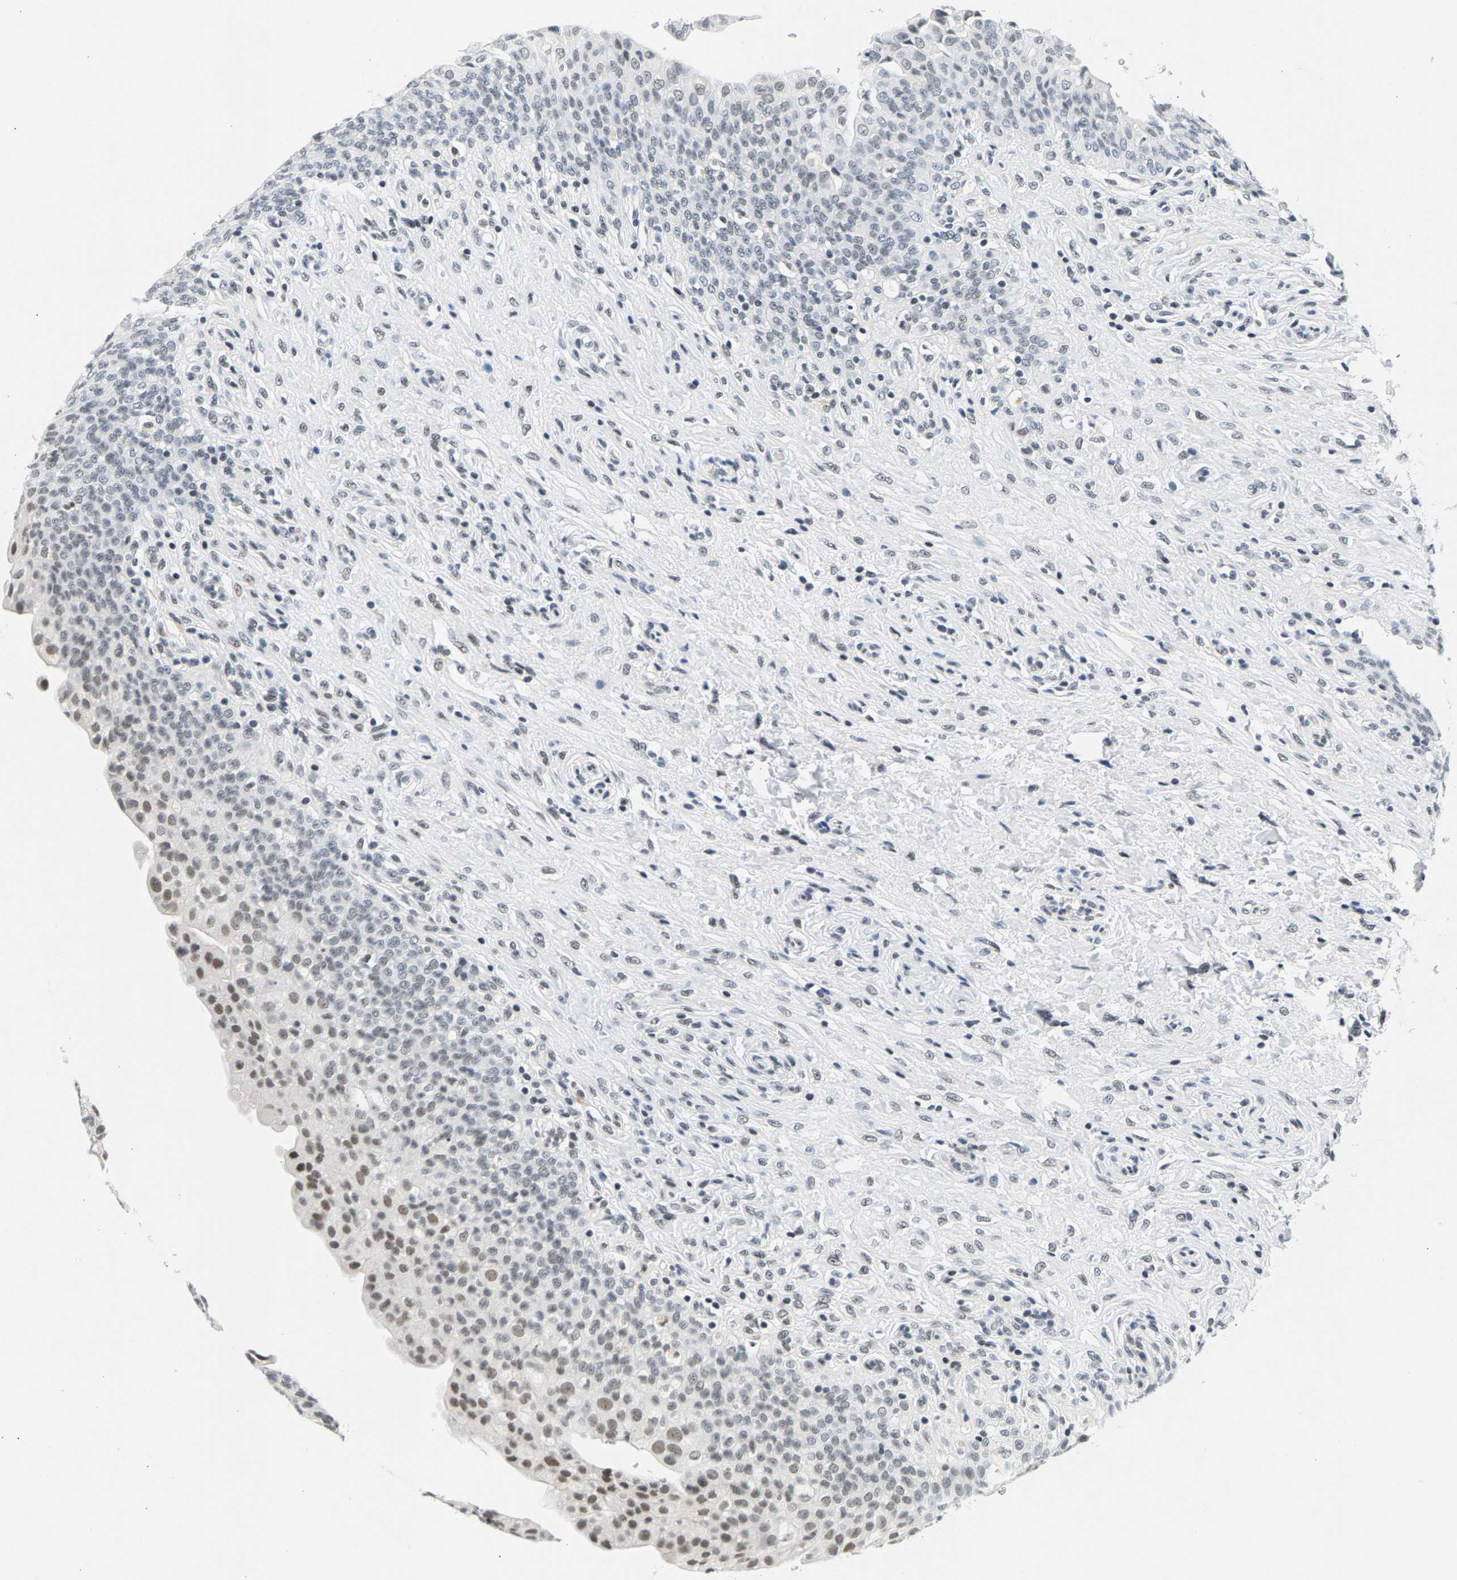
{"staining": {"intensity": "moderate", "quantity": "<25%", "location": "nuclear"}, "tissue": "urinary bladder", "cell_type": "Urothelial cells", "image_type": "normal", "snomed": [{"axis": "morphology", "description": "Urothelial carcinoma, High grade"}, {"axis": "topography", "description": "Urinary bladder"}], "caption": "Immunohistochemistry (IHC) staining of normal urinary bladder, which displays low levels of moderate nuclear expression in about <25% of urothelial cells indicating moderate nuclear protein expression. The staining was performed using DAB (3,3'-diaminobenzidine) (brown) for protein detection and nuclei were counterstained in hematoxylin (blue).", "gene": "ATF2", "patient": {"sex": "male", "age": 46}}